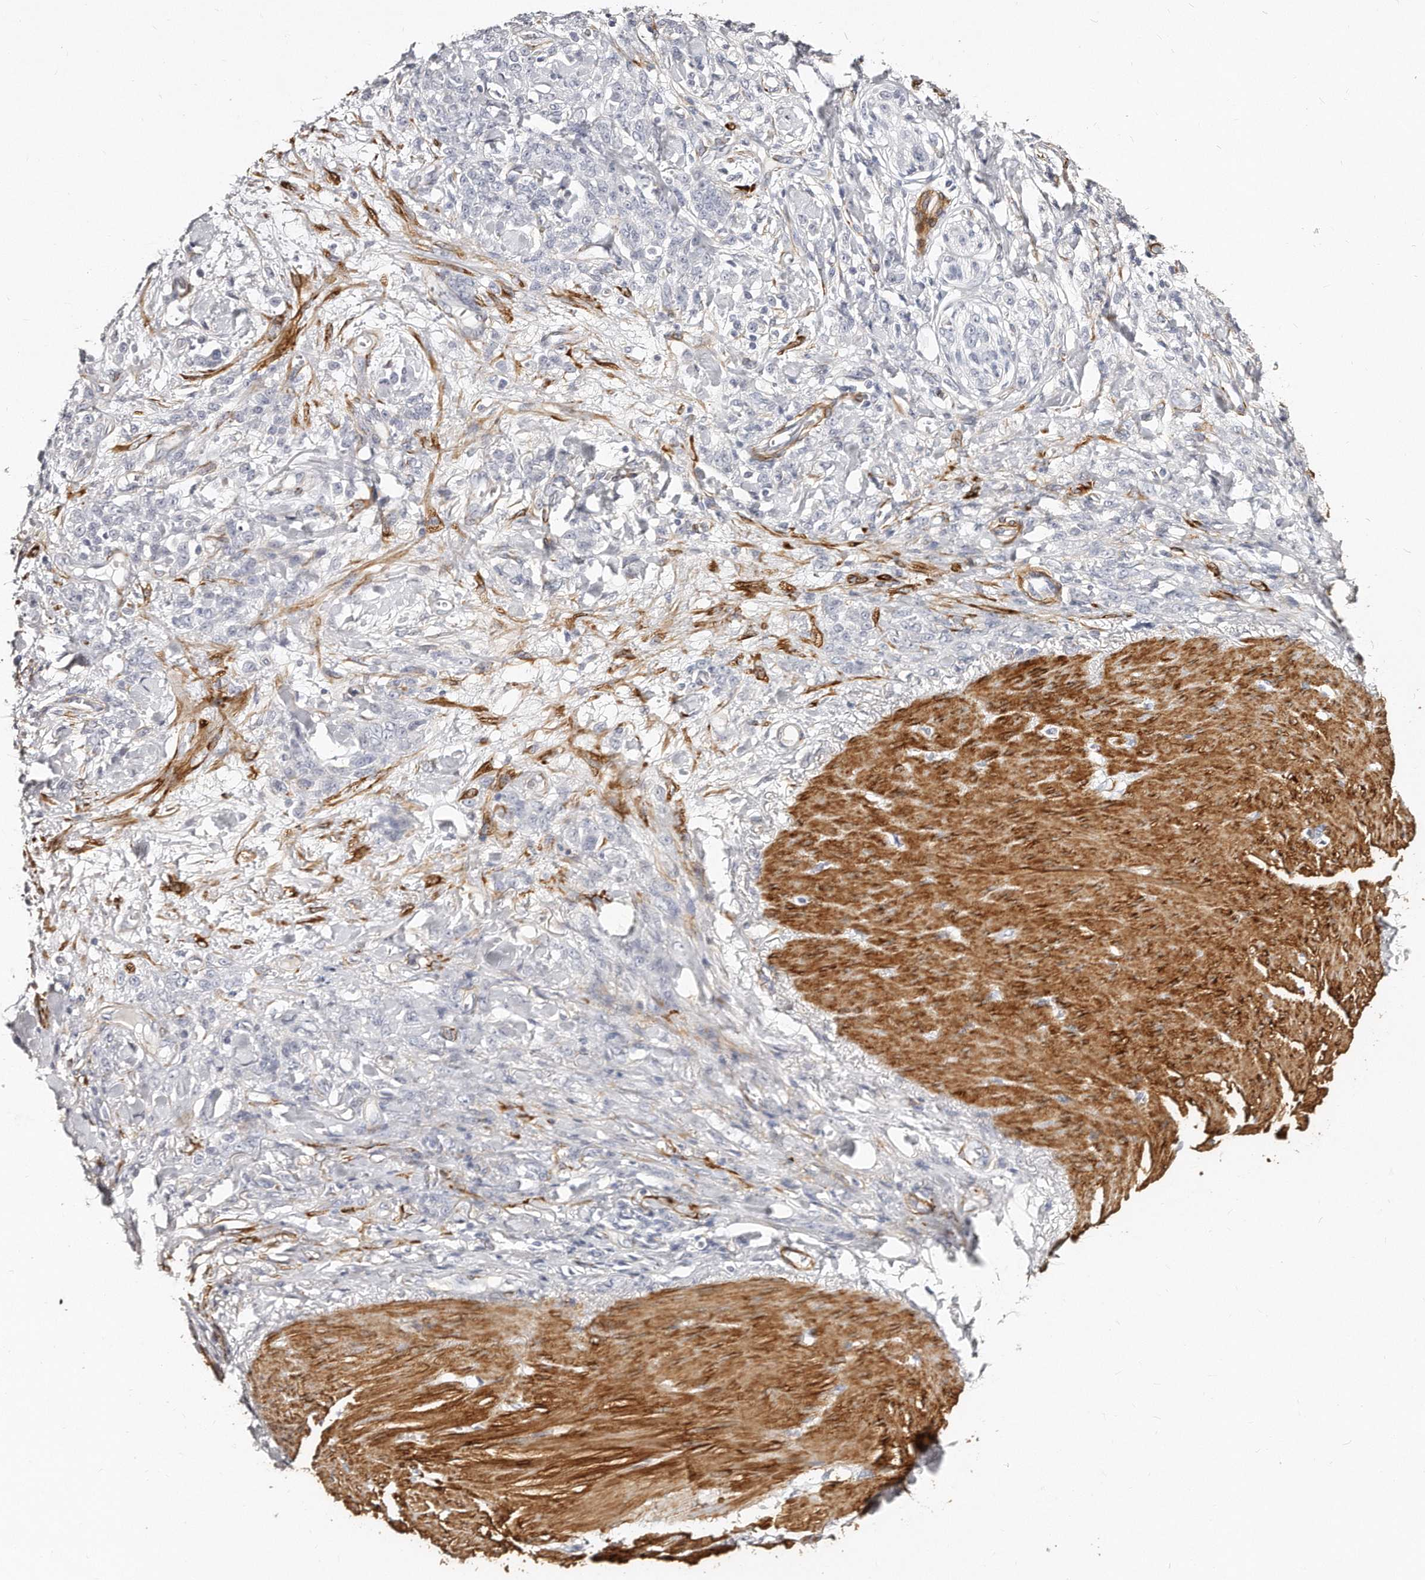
{"staining": {"intensity": "negative", "quantity": "none", "location": "none"}, "tissue": "stomach cancer", "cell_type": "Tumor cells", "image_type": "cancer", "snomed": [{"axis": "morphology", "description": "Normal tissue, NOS"}, {"axis": "morphology", "description": "Adenocarcinoma, NOS"}, {"axis": "topography", "description": "Stomach"}], "caption": "Immunohistochemistry (IHC) image of neoplastic tissue: human stomach adenocarcinoma stained with DAB demonstrates no significant protein expression in tumor cells.", "gene": "LMOD1", "patient": {"sex": "male", "age": 82}}